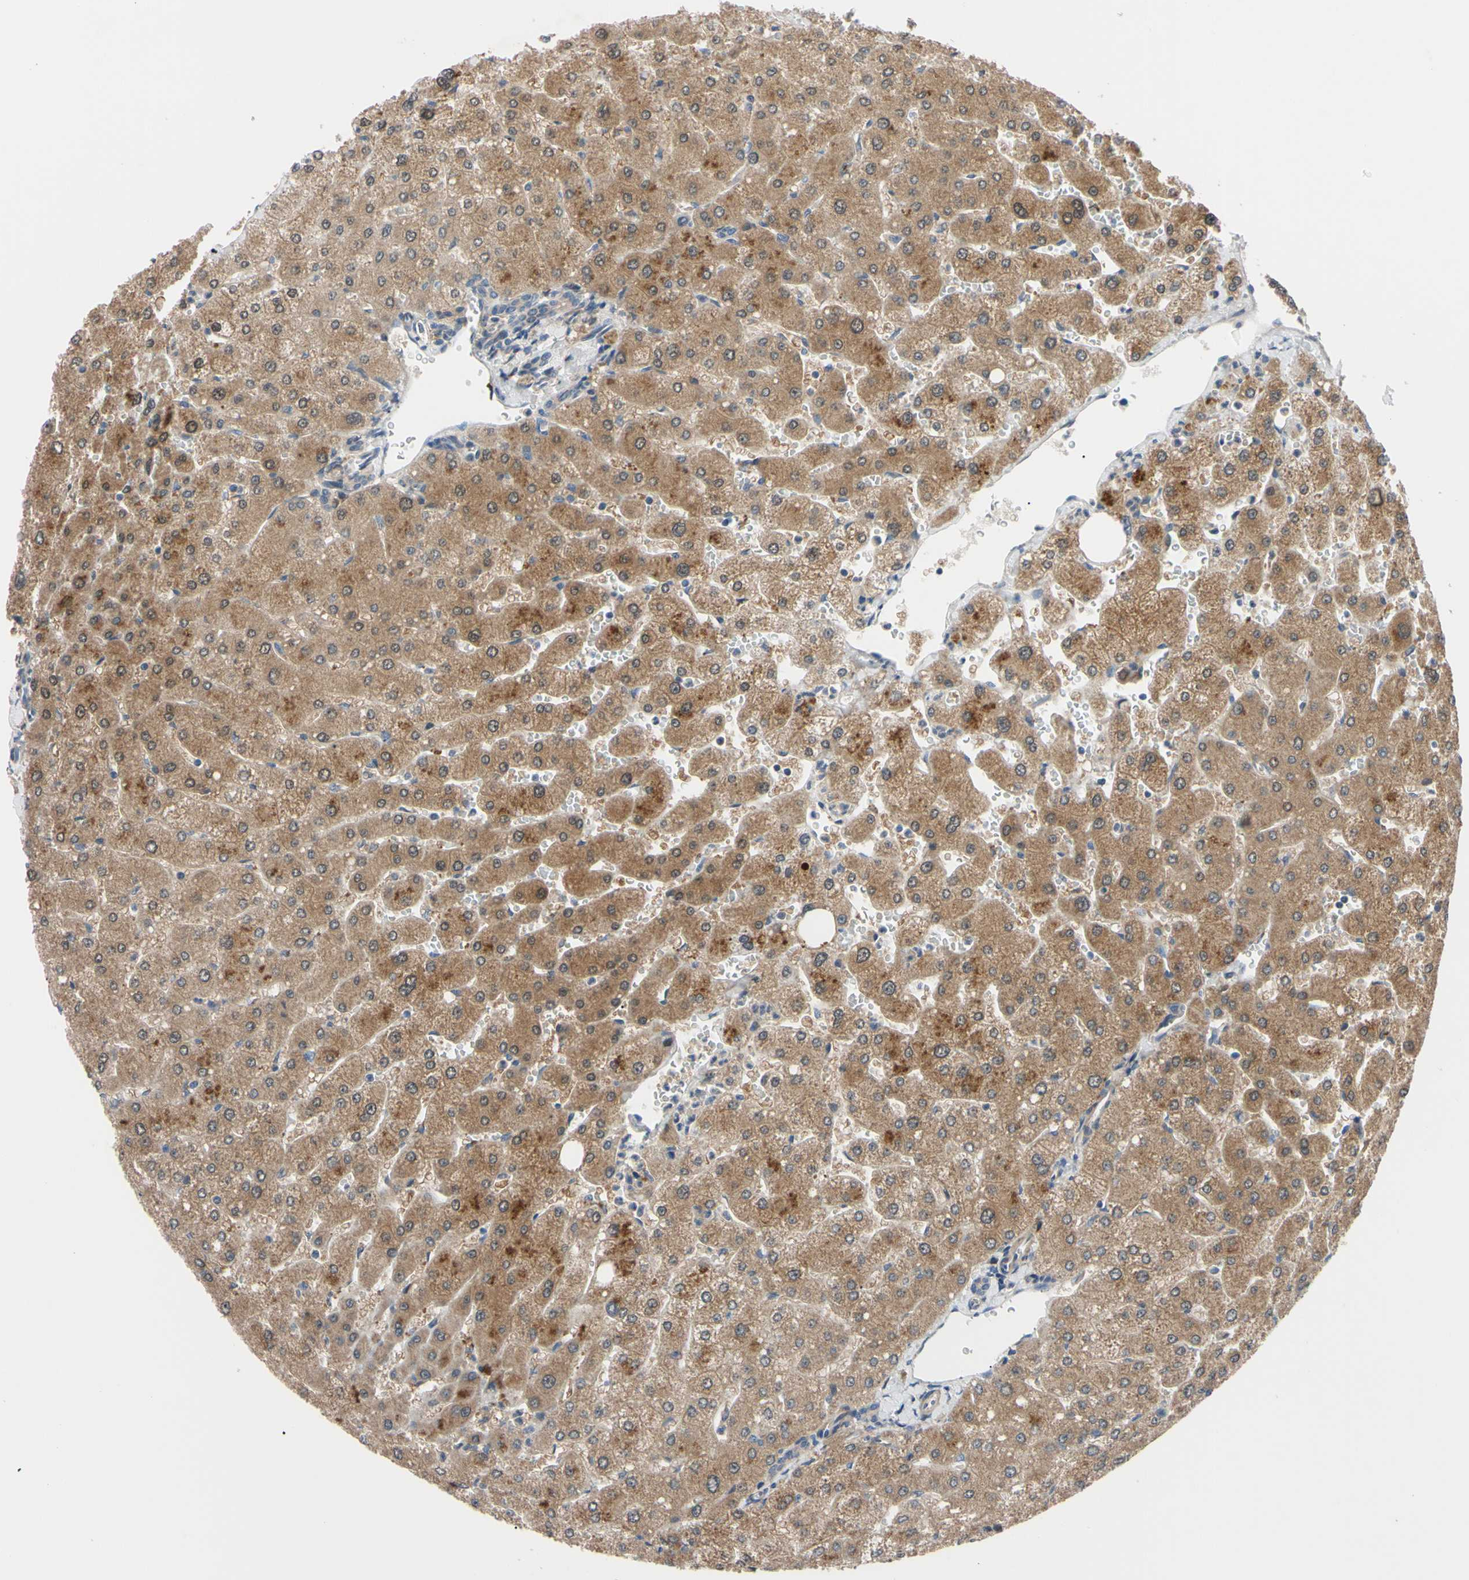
{"staining": {"intensity": "weak", "quantity": "25%-75%", "location": "cytoplasmic/membranous"}, "tissue": "liver", "cell_type": "Cholangiocytes", "image_type": "normal", "snomed": [{"axis": "morphology", "description": "Normal tissue, NOS"}, {"axis": "topography", "description": "Liver"}], "caption": "Immunohistochemistry image of normal liver: human liver stained using immunohistochemistry demonstrates low levels of weak protein expression localized specifically in the cytoplasmic/membranous of cholangiocytes, appearing as a cytoplasmic/membranous brown color.", "gene": "SVIL", "patient": {"sex": "male", "age": 55}}